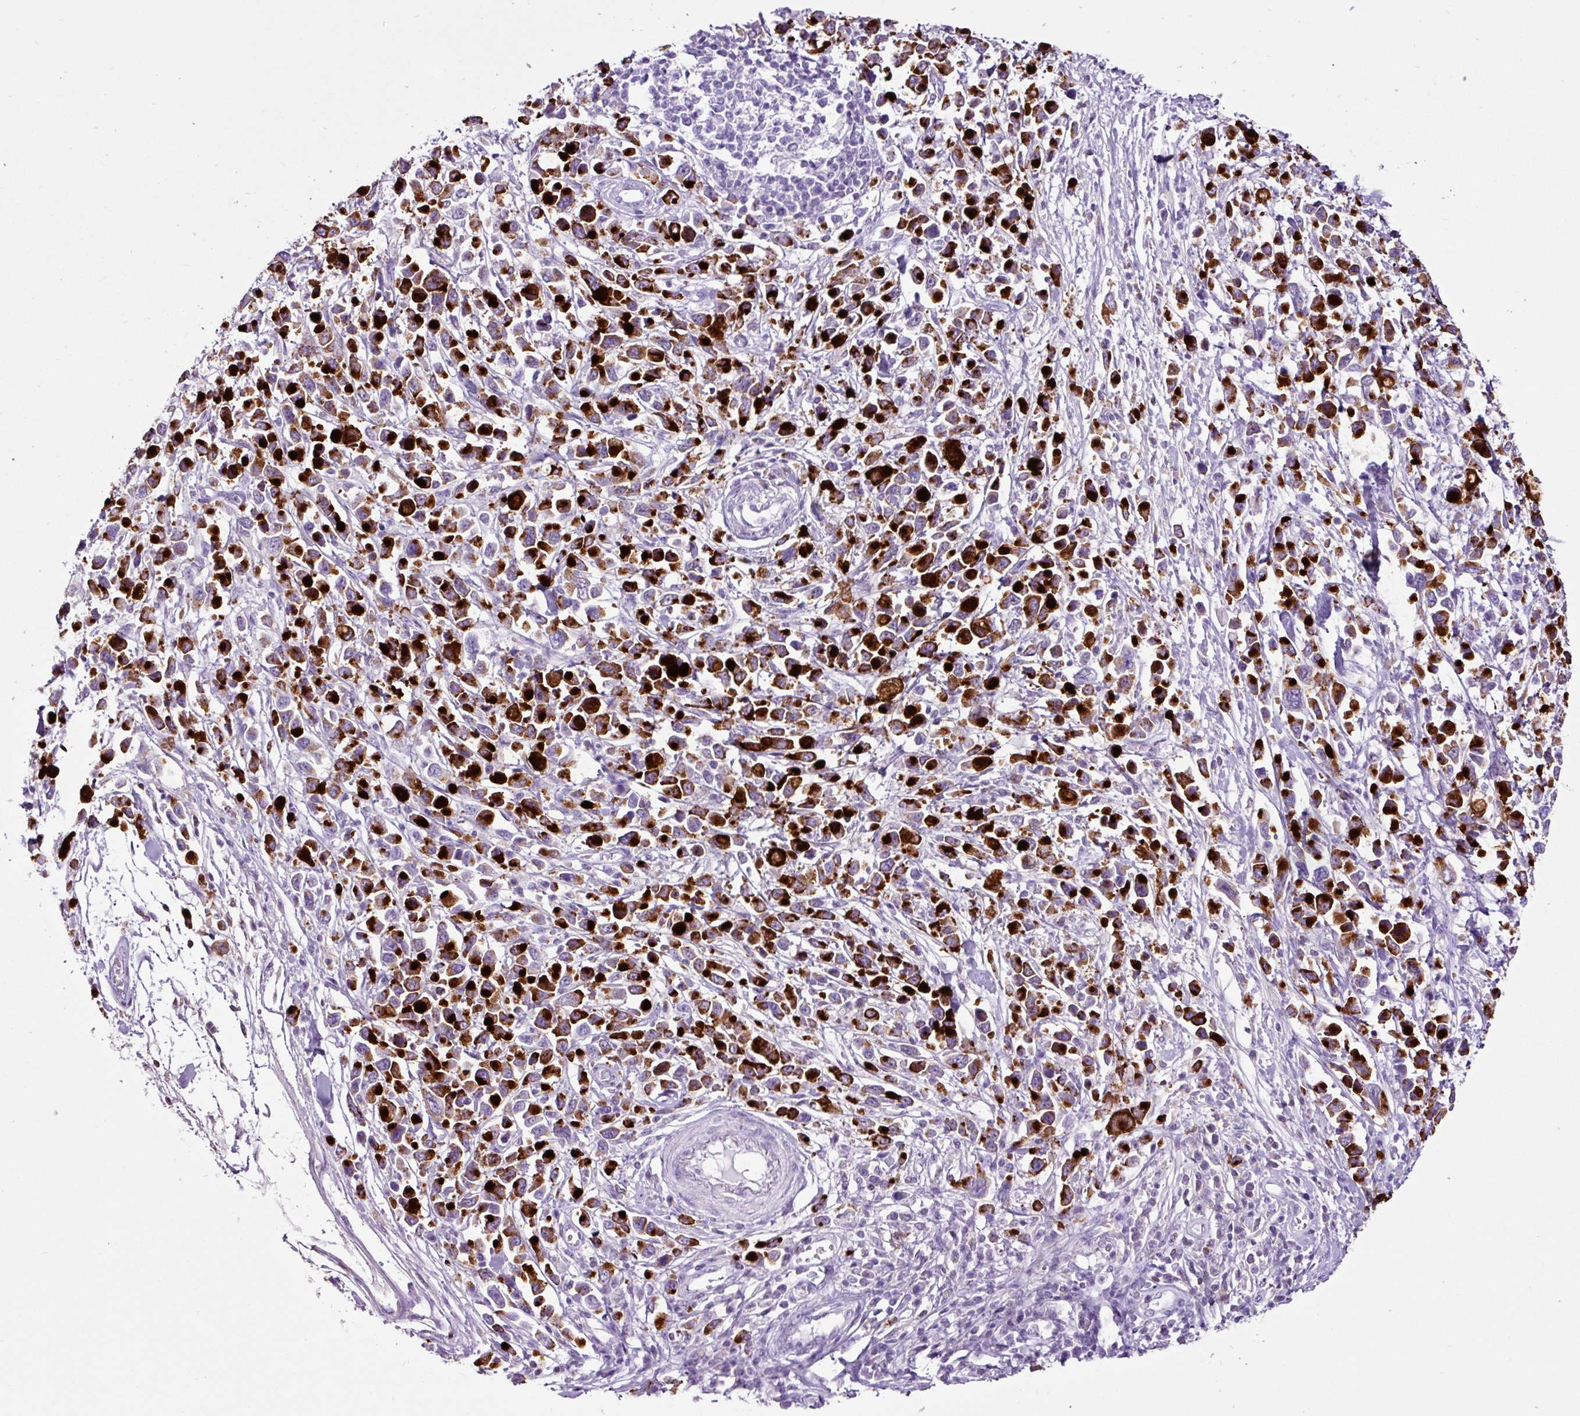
{"staining": {"intensity": "strong", "quantity": ">75%", "location": "cytoplasmic/membranous"}, "tissue": "stomach cancer", "cell_type": "Tumor cells", "image_type": "cancer", "snomed": [{"axis": "morphology", "description": "Adenocarcinoma, NOS"}, {"axis": "topography", "description": "Stomach"}], "caption": "Approximately >75% of tumor cells in human stomach cancer demonstrate strong cytoplasmic/membranous protein expression as visualized by brown immunohistochemical staining.", "gene": "PGR", "patient": {"sex": "female", "age": 81}}